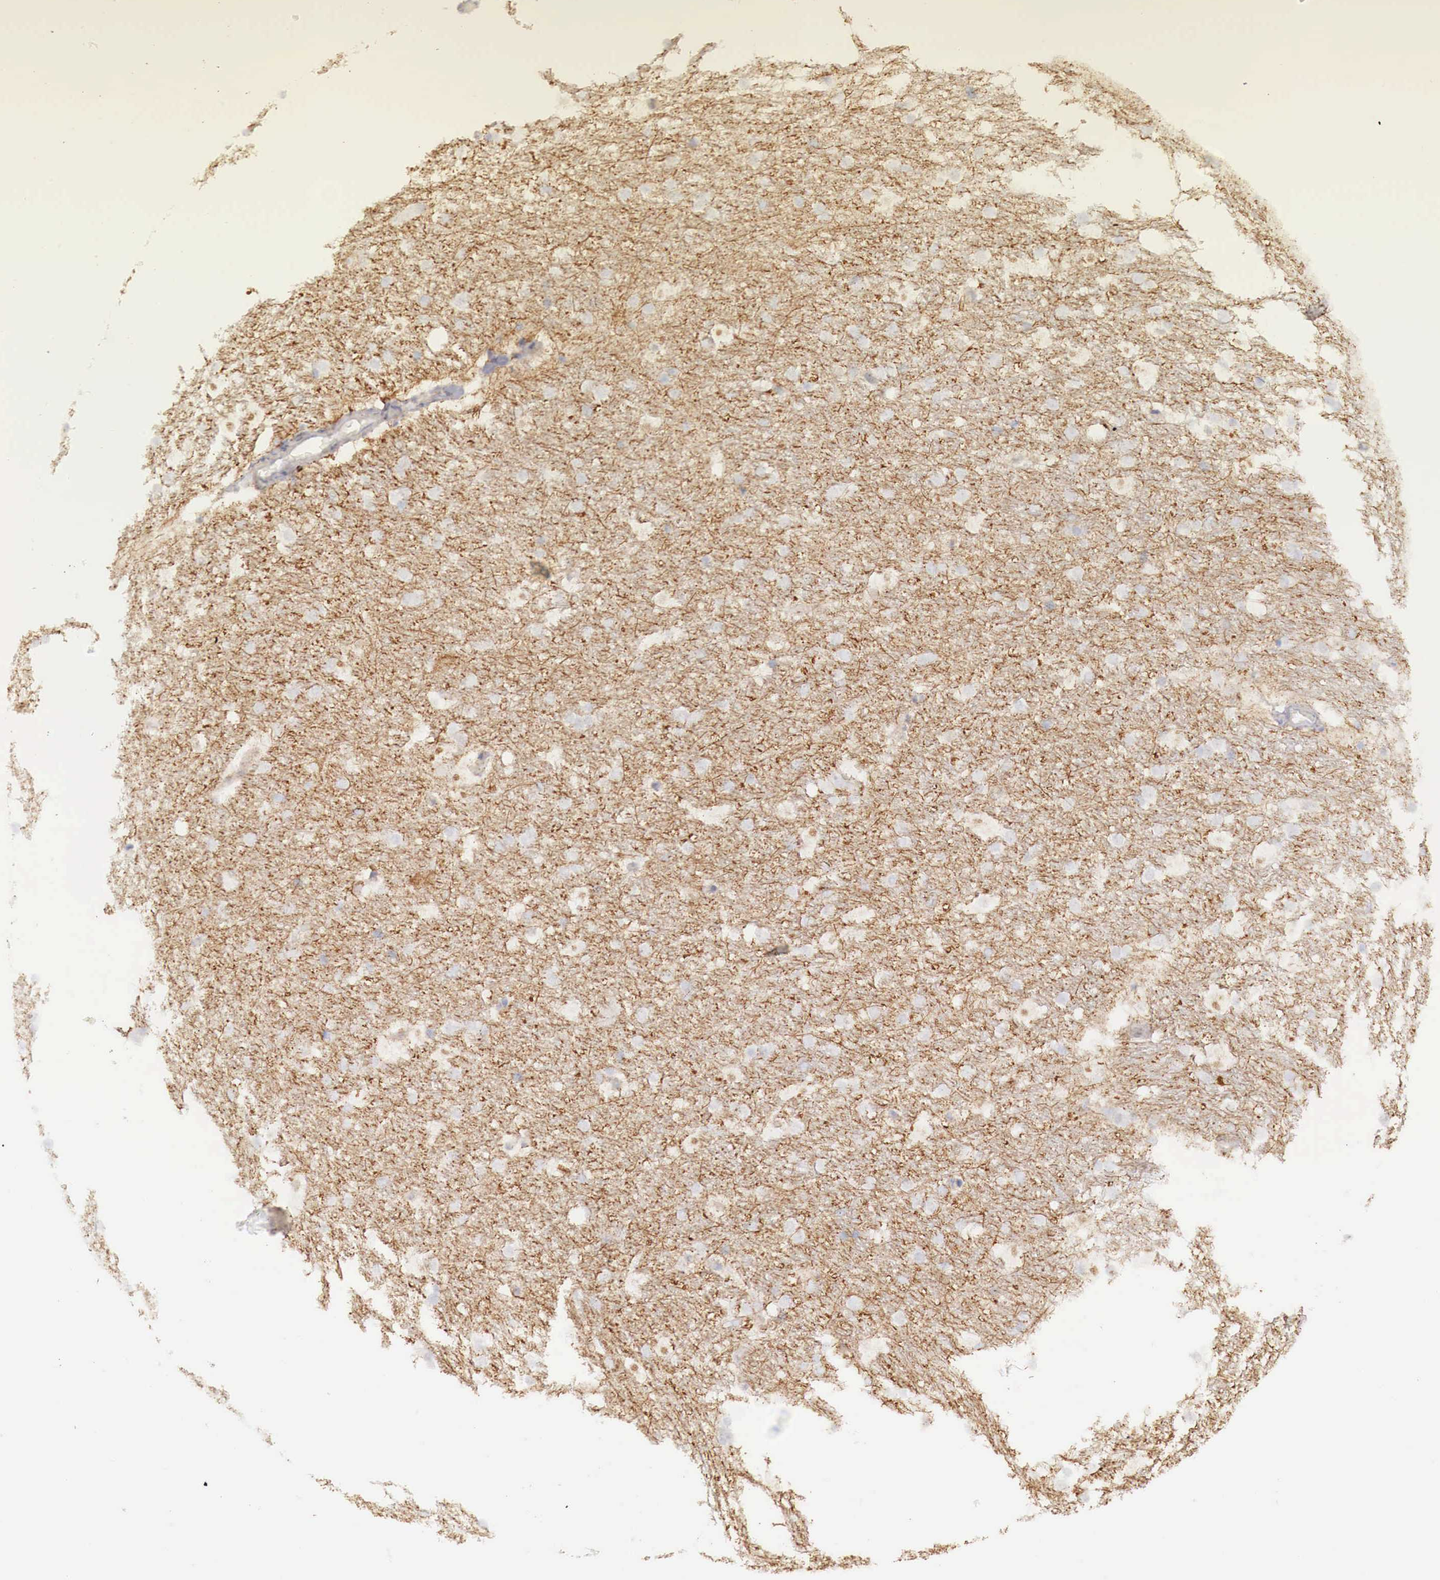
{"staining": {"intensity": "negative", "quantity": "none", "location": "none"}, "tissue": "hippocampus", "cell_type": "Glial cells", "image_type": "normal", "snomed": [{"axis": "morphology", "description": "Normal tissue, NOS"}, {"axis": "topography", "description": "Hippocampus"}], "caption": "Immunohistochemical staining of unremarkable hippocampus displays no significant staining in glial cells. Nuclei are stained in blue.", "gene": "KLHDC7B", "patient": {"sex": "female", "age": 19}}